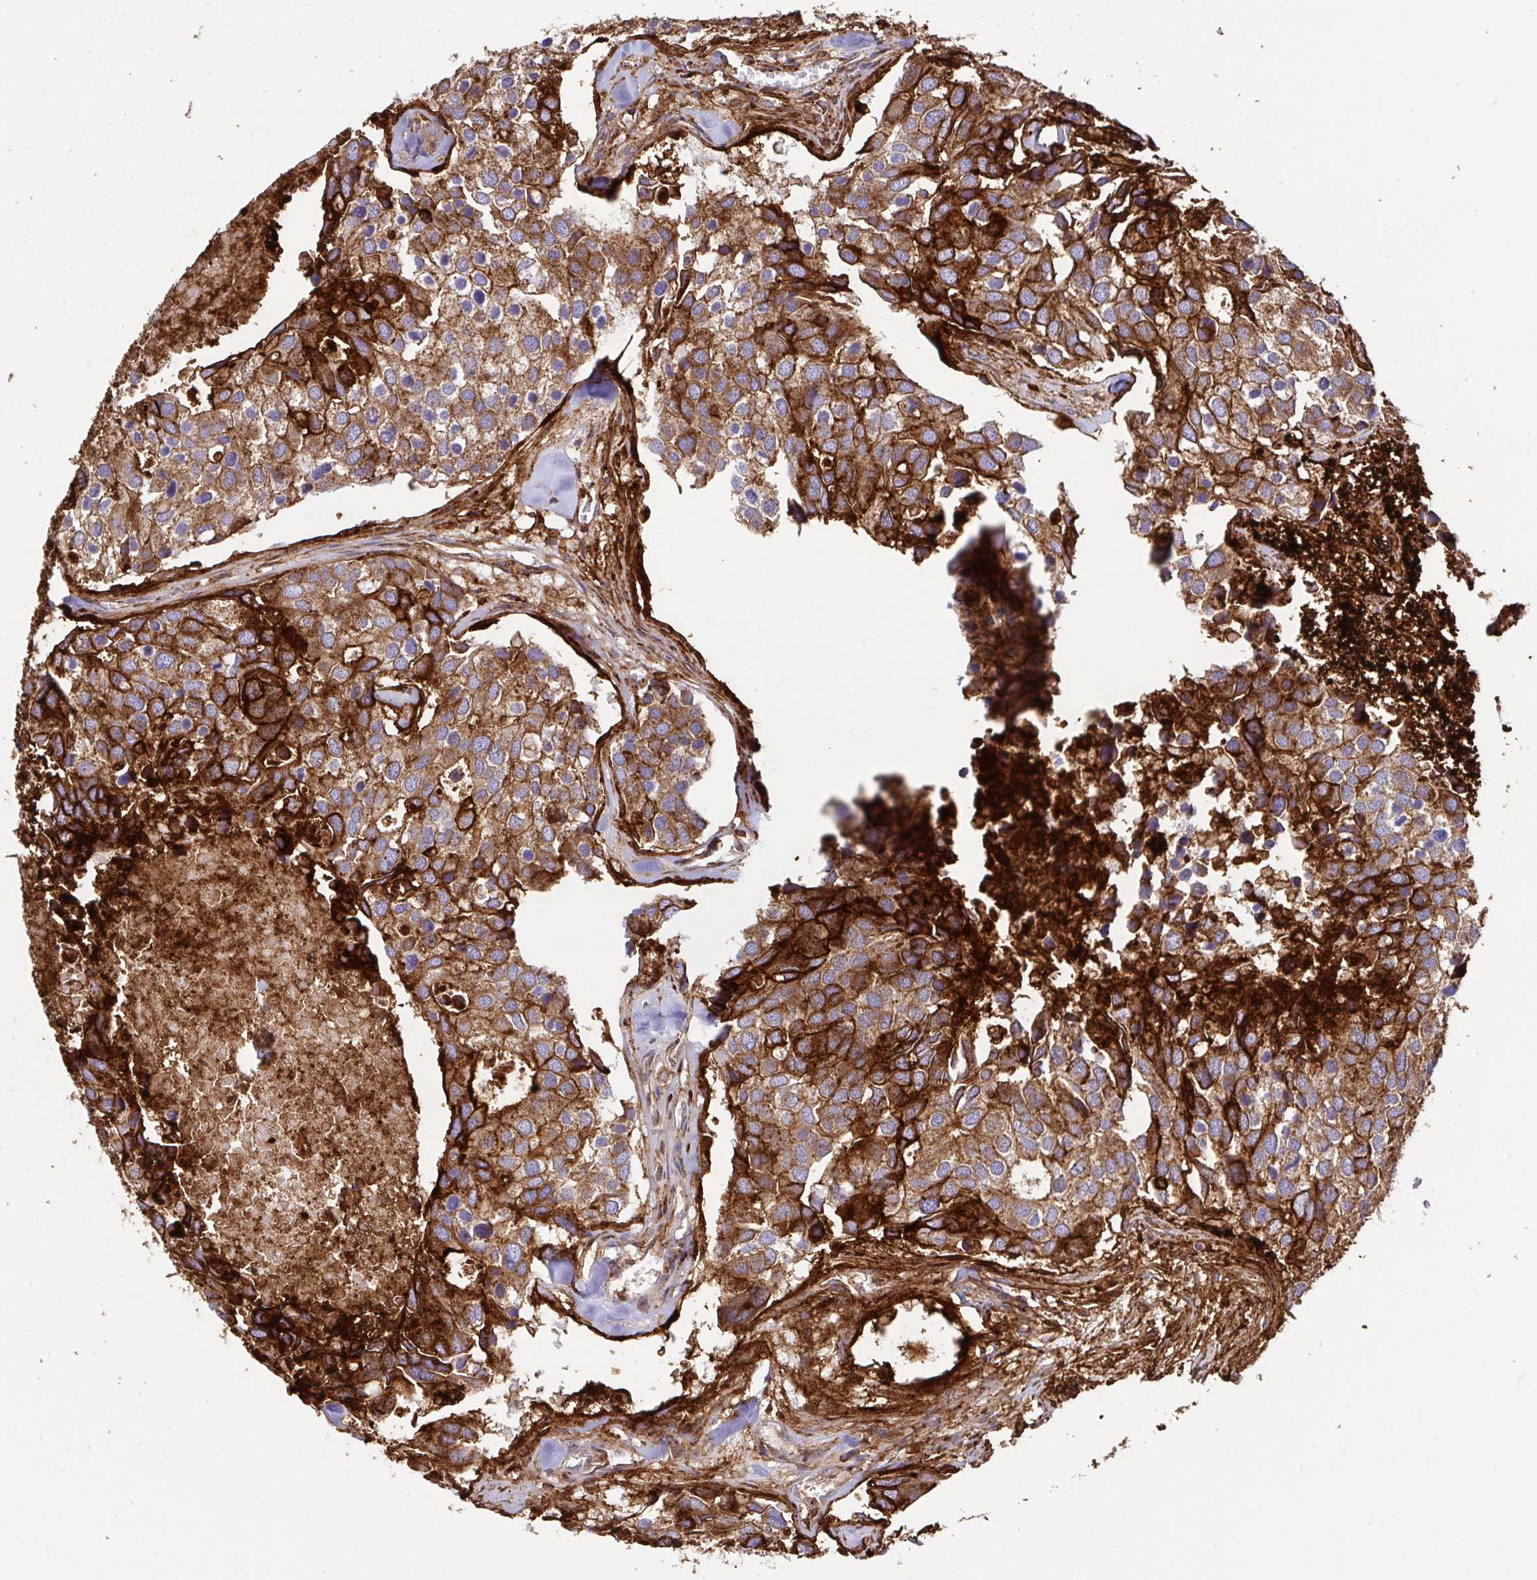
{"staining": {"intensity": "moderate", "quantity": ">75%", "location": "cytoplasmic/membranous"}, "tissue": "breast cancer", "cell_type": "Tumor cells", "image_type": "cancer", "snomed": [{"axis": "morphology", "description": "Duct carcinoma"}, {"axis": "topography", "description": "Breast"}], "caption": "Immunohistochemistry (IHC) of breast cancer (intraductal carcinoma) shows medium levels of moderate cytoplasmic/membranous positivity in approximately >75% of tumor cells. (Stains: DAB in brown, nuclei in blue, Microscopy: brightfield microscopy at high magnification).", "gene": "ANXA2", "patient": {"sex": "female", "age": 83}}